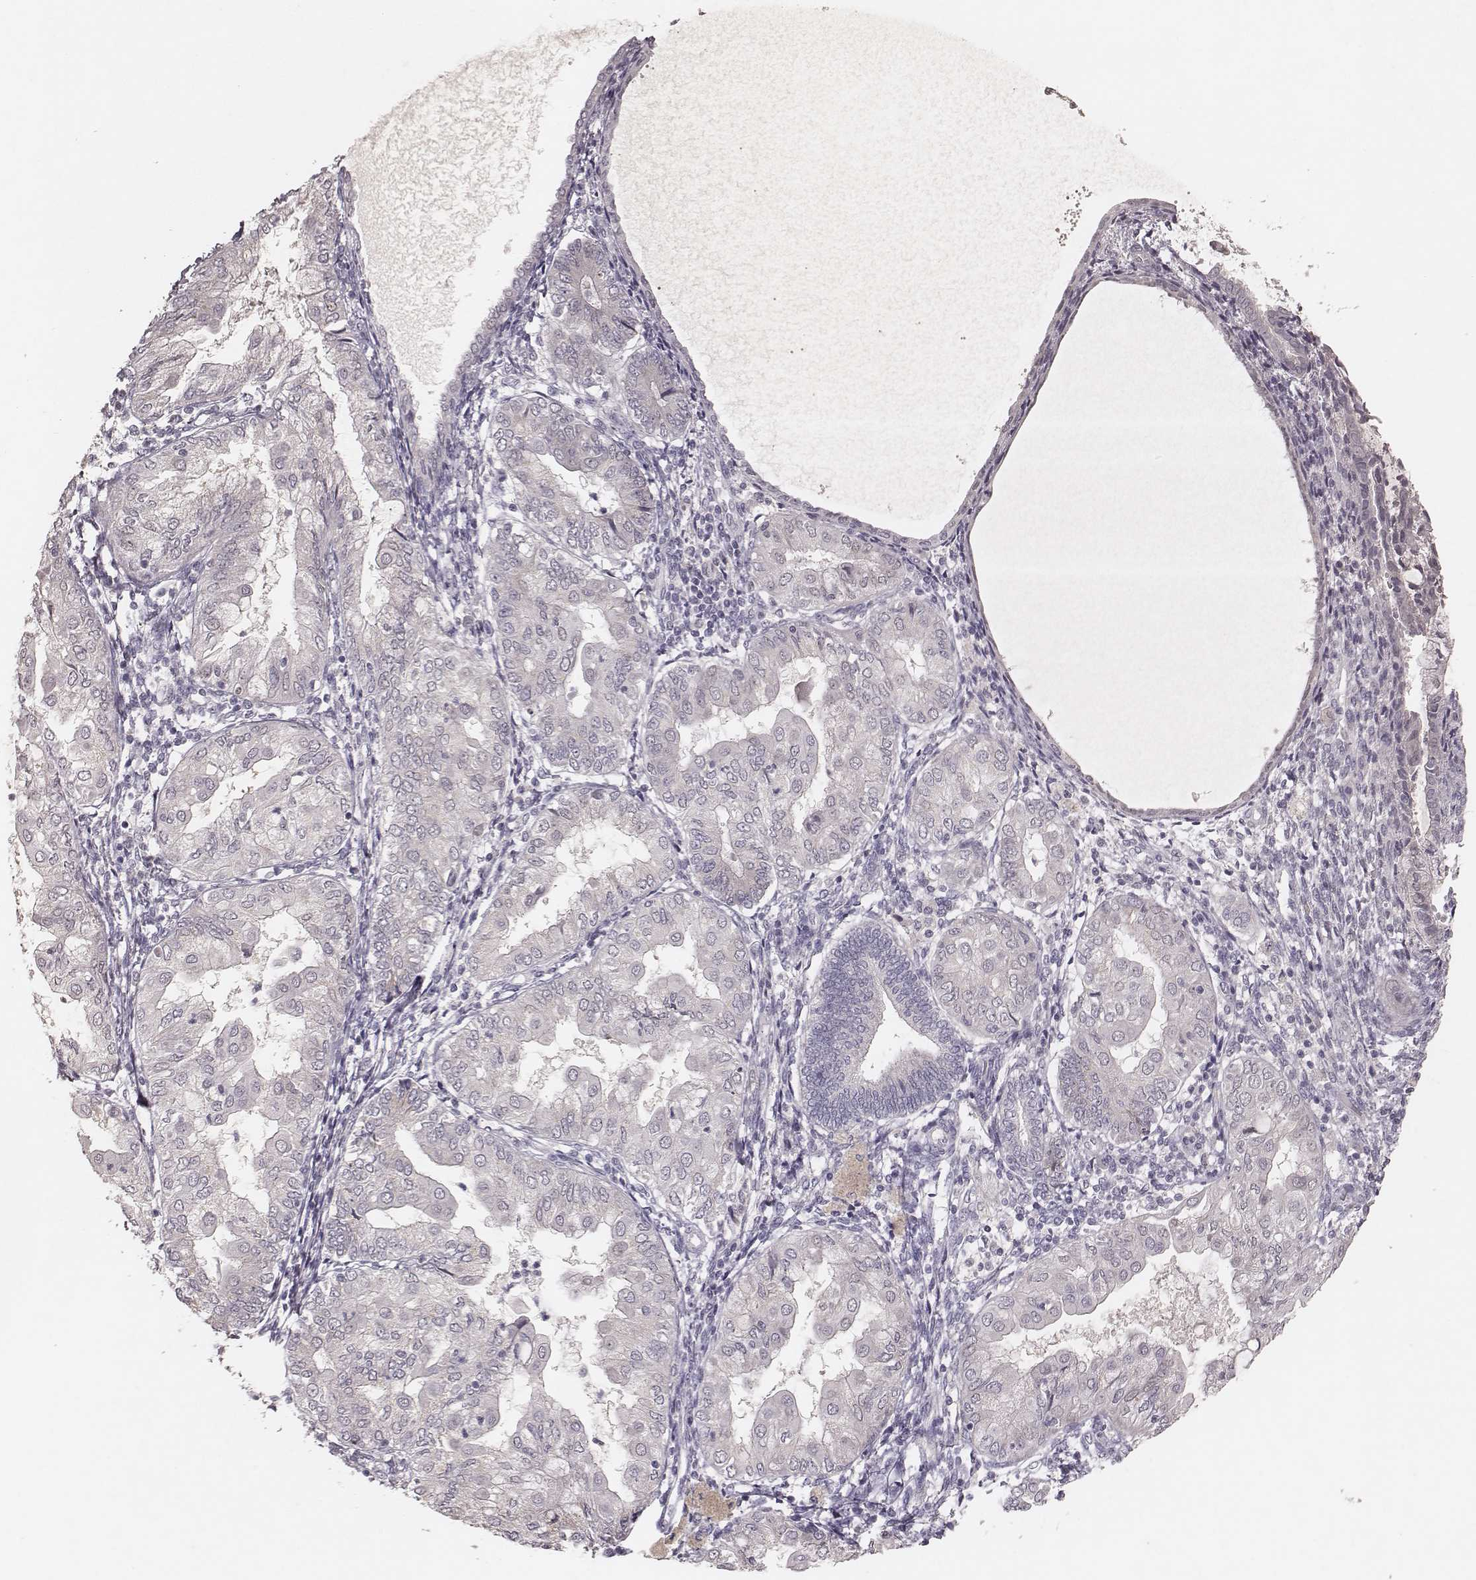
{"staining": {"intensity": "negative", "quantity": "none", "location": "none"}, "tissue": "endometrial cancer", "cell_type": "Tumor cells", "image_type": "cancer", "snomed": [{"axis": "morphology", "description": "Adenocarcinoma, NOS"}, {"axis": "topography", "description": "Endometrium"}], "caption": "Immunohistochemistry (IHC) micrograph of neoplastic tissue: endometrial adenocarcinoma stained with DAB displays no significant protein positivity in tumor cells. Brightfield microscopy of immunohistochemistry stained with DAB (3,3'-diaminobenzidine) (brown) and hematoxylin (blue), captured at high magnification.", "gene": "FAM13B", "patient": {"sex": "female", "age": 68}}